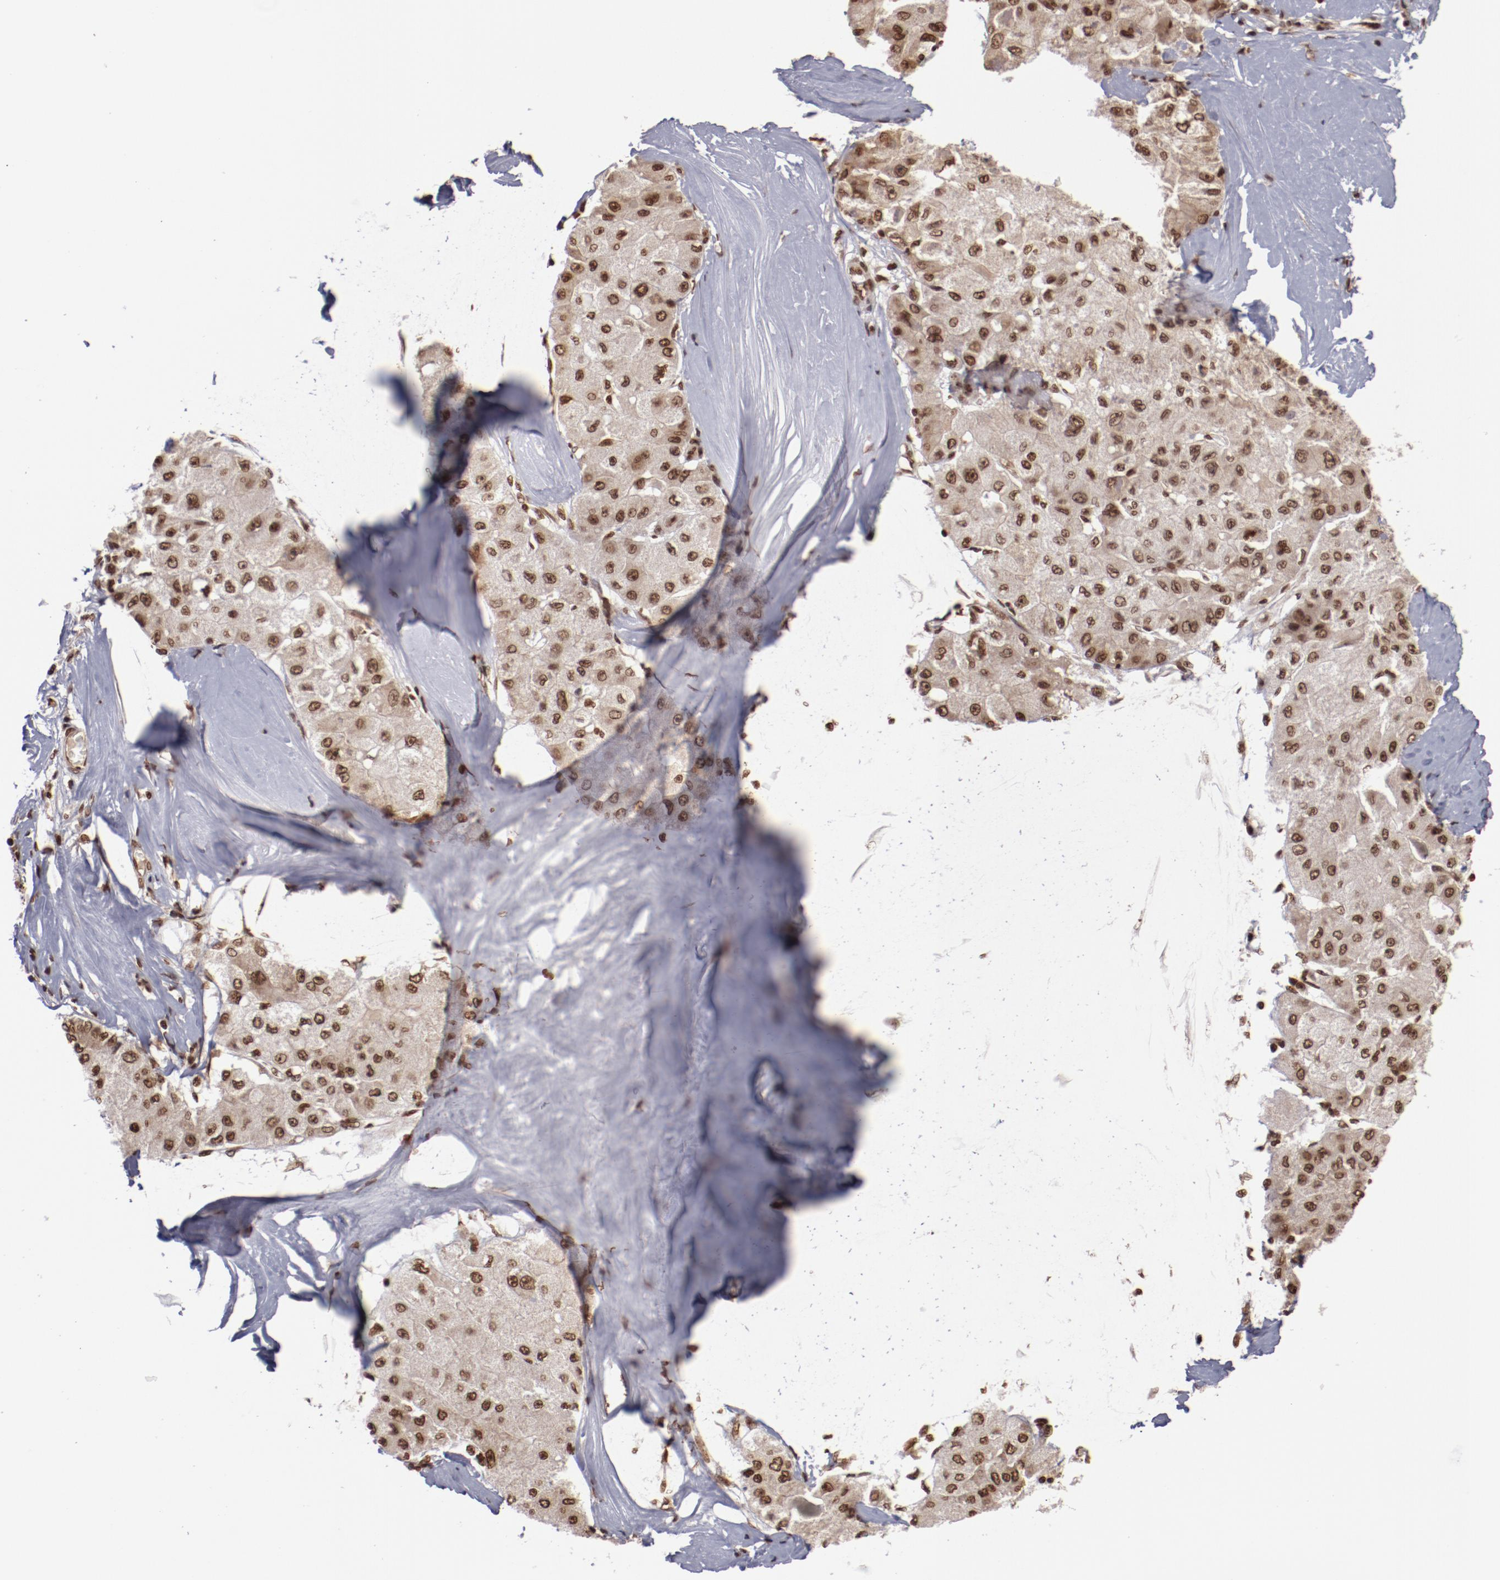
{"staining": {"intensity": "moderate", "quantity": ">75%", "location": "nuclear"}, "tissue": "liver cancer", "cell_type": "Tumor cells", "image_type": "cancer", "snomed": [{"axis": "morphology", "description": "Carcinoma, Hepatocellular, NOS"}, {"axis": "topography", "description": "Liver"}], "caption": "Protein positivity by IHC demonstrates moderate nuclear expression in about >75% of tumor cells in liver cancer. (brown staining indicates protein expression, while blue staining denotes nuclei).", "gene": "ABL2", "patient": {"sex": "male", "age": 80}}